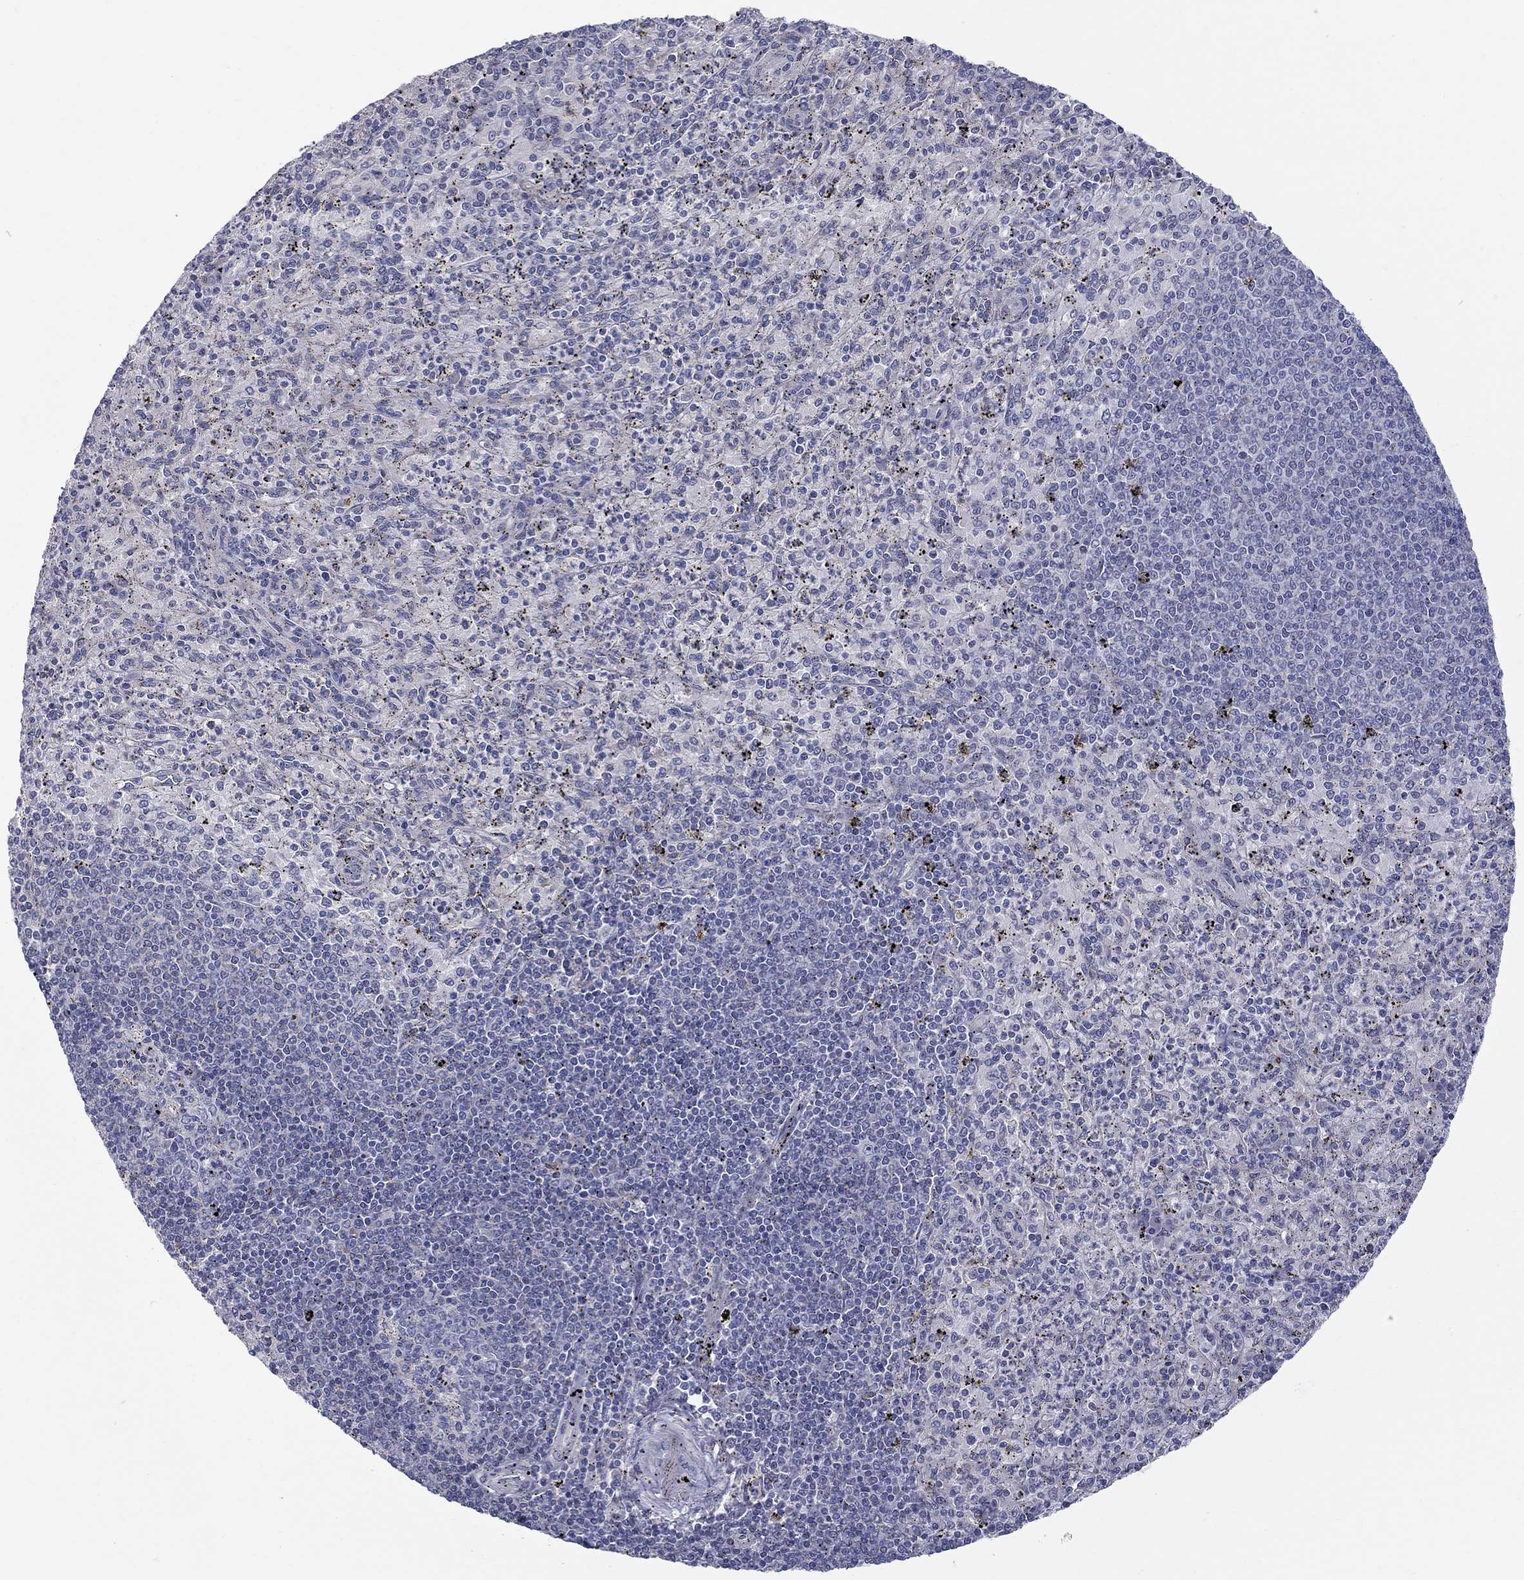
{"staining": {"intensity": "negative", "quantity": "none", "location": "none"}, "tissue": "spleen", "cell_type": "Cells in red pulp", "image_type": "normal", "snomed": [{"axis": "morphology", "description": "Normal tissue, NOS"}, {"axis": "topography", "description": "Spleen"}], "caption": "IHC of normal human spleen reveals no positivity in cells in red pulp.", "gene": "QRFPR", "patient": {"sex": "male", "age": 60}}